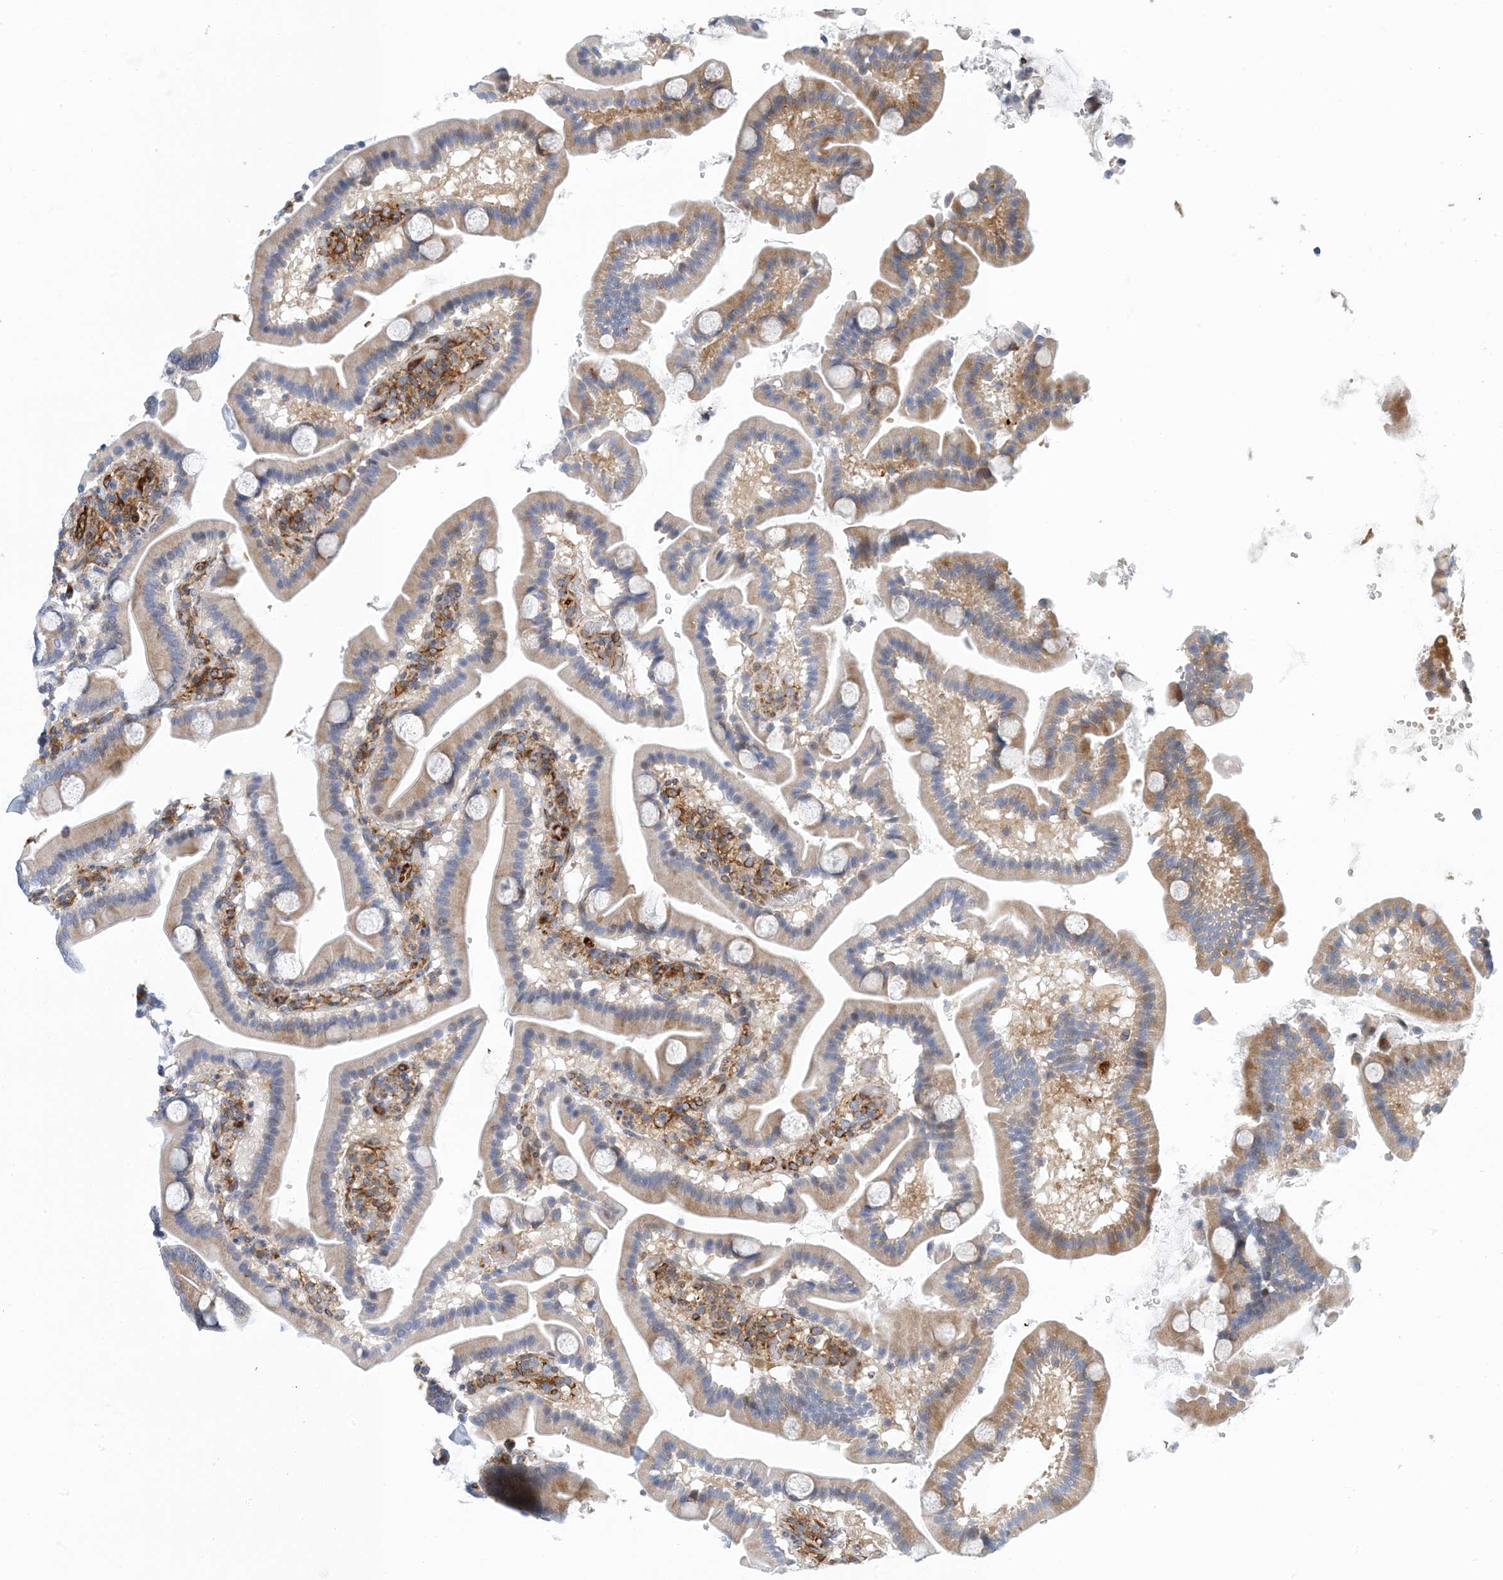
{"staining": {"intensity": "moderate", "quantity": ">75%", "location": "cytoplasmic/membranous"}, "tissue": "duodenum", "cell_type": "Glandular cells", "image_type": "normal", "snomed": [{"axis": "morphology", "description": "Normal tissue, NOS"}, {"axis": "topography", "description": "Duodenum"}], "caption": "A photomicrograph of human duodenum stained for a protein reveals moderate cytoplasmic/membranous brown staining in glandular cells. (Brightfield microscopy of DAB IHC at high magnification).", "gene": "PCDHA2", "patient": {"sex": "male", "age": 55}}